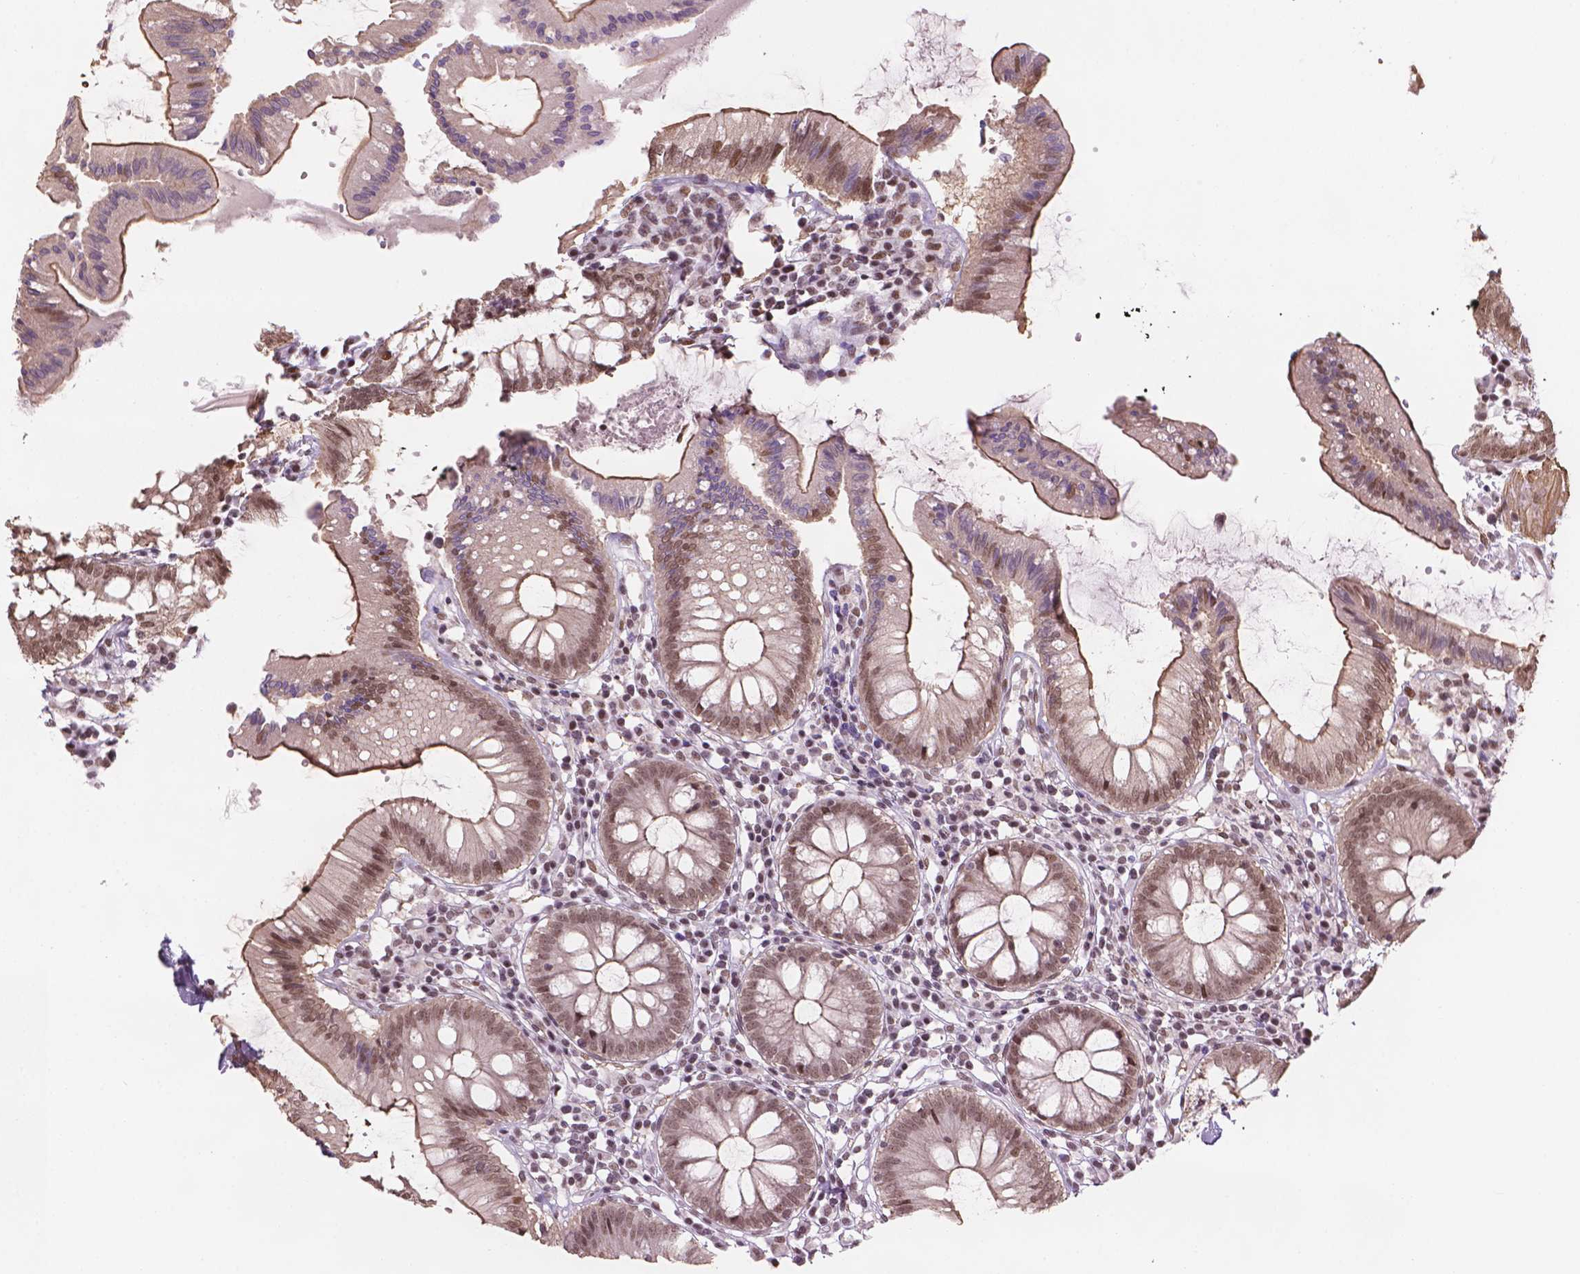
{"staining": {"intensity": "negative", "quantity": "none", "location": "none"}, "tissue": "colon", "cell_type": "Endothelial cells", "image_type": "normal", "snomed": [{"axis": "morphology", "description": "Normal tissue, NOS"}, {"axis": "morphology", "description": "Adenocarcinoma, NOS"}, {"axis": "topography", "description": "Colon"}], "caption": "The image shows no significant positivity in endothelial cells of colon. The staining was performed using DAB to visualize the protein expression in brown, while the nuclei were stained in blue with hematoxylin (Magnification: 20x).", "gene": "HOXD4", "patient": {"sex": "male", "age": 83}}